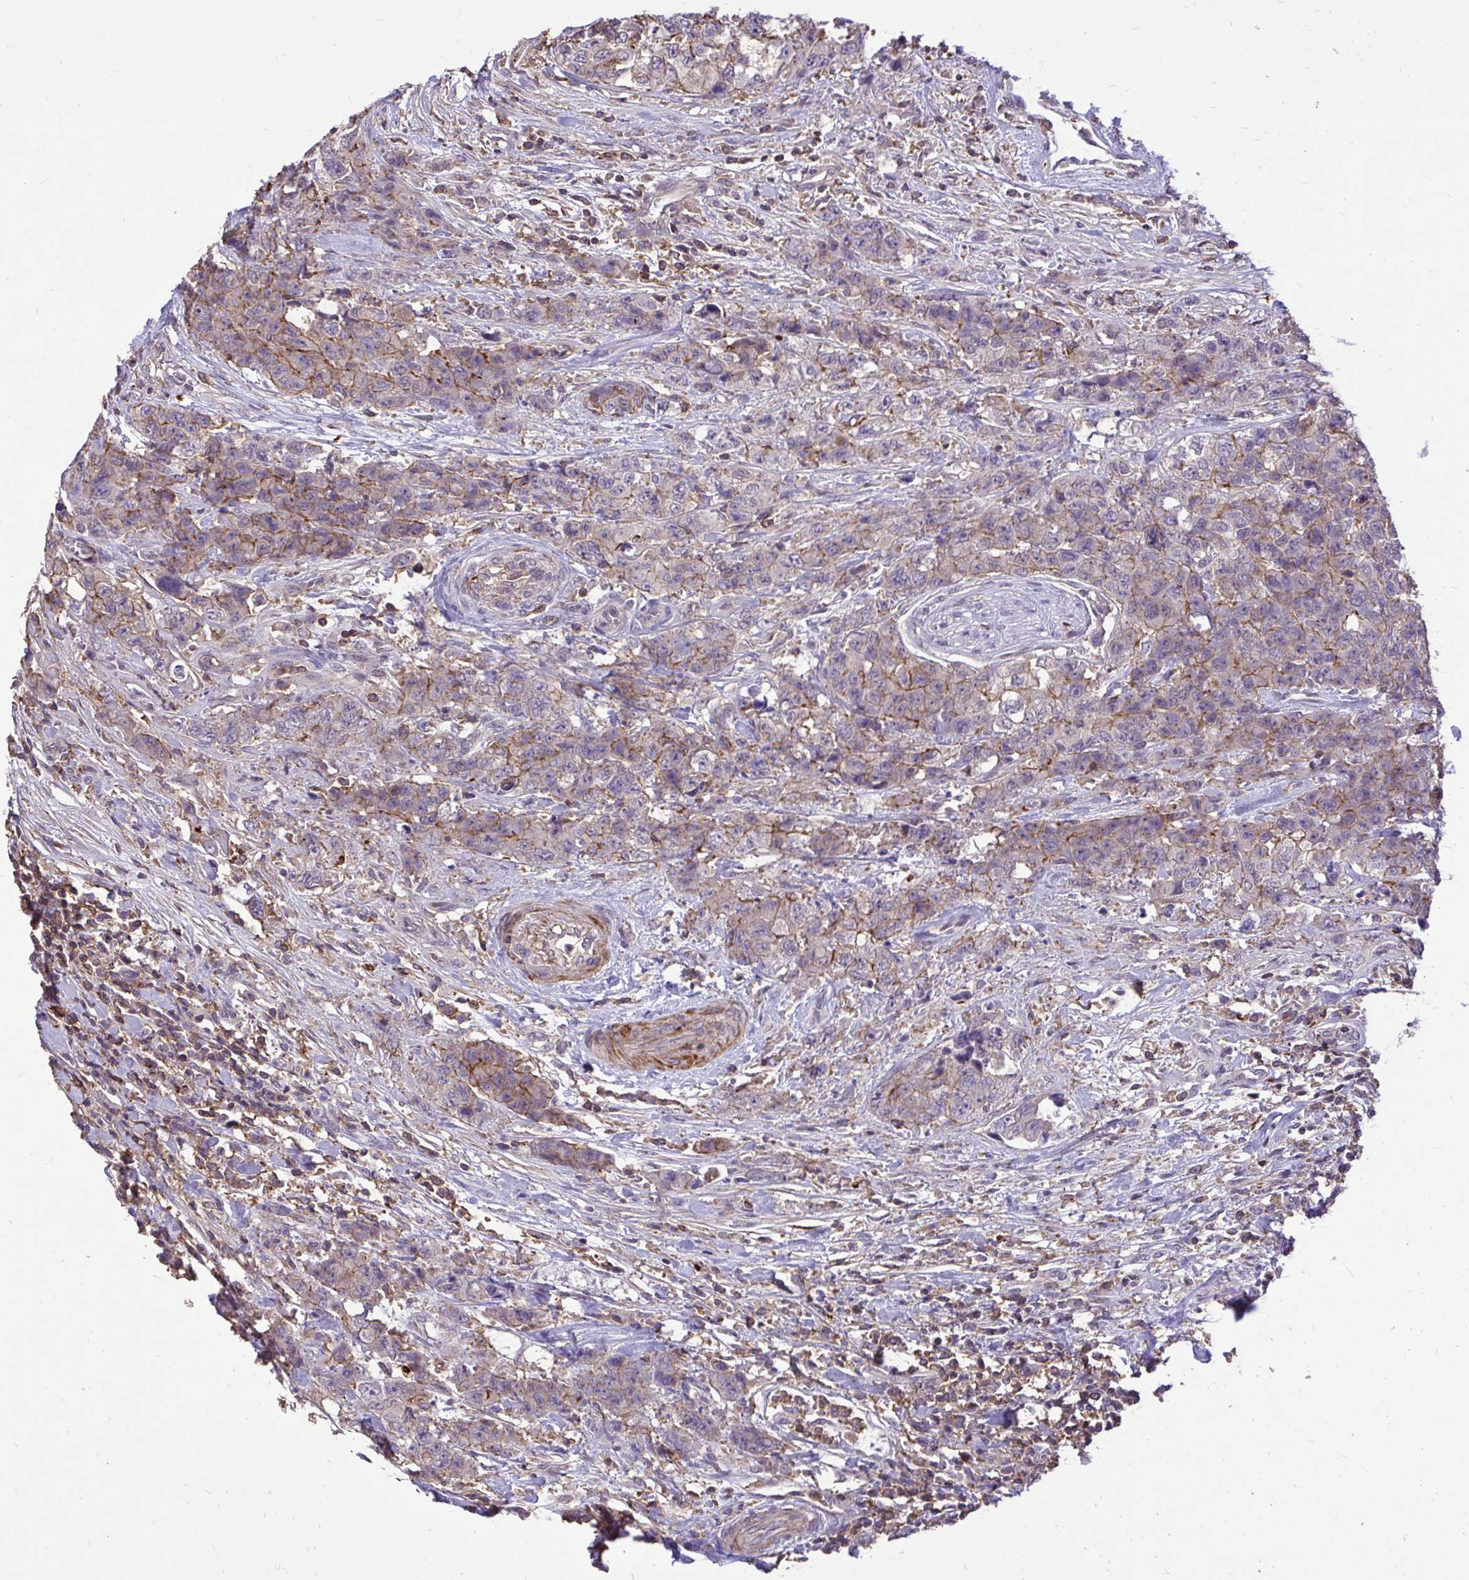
{"staining": {"intensity": "moderate", "quantity": "<25%", "location": "cytoplasmic/membranous"}, "tissue": "urothelial cancer", "cell_type": "Tumor cells", "image_type": "cancer", "snomed": [{"axis": "morphology", "description": "Urothelial carcinoma, High grade"}, {"axis": "topography", "description": "Urinary bladder"}], "caption": "Moderate cytoplasmic/membranous protein staining is seen in about <25% of tumor cells in high-grade urothelial carcinoma. (Stains: DAB in brown, nuclei in blue, Microscopy: brightfield microscopy at high magnification).", "gene": "IGFL2", "patient": {"sex": "female", "age": 78}}